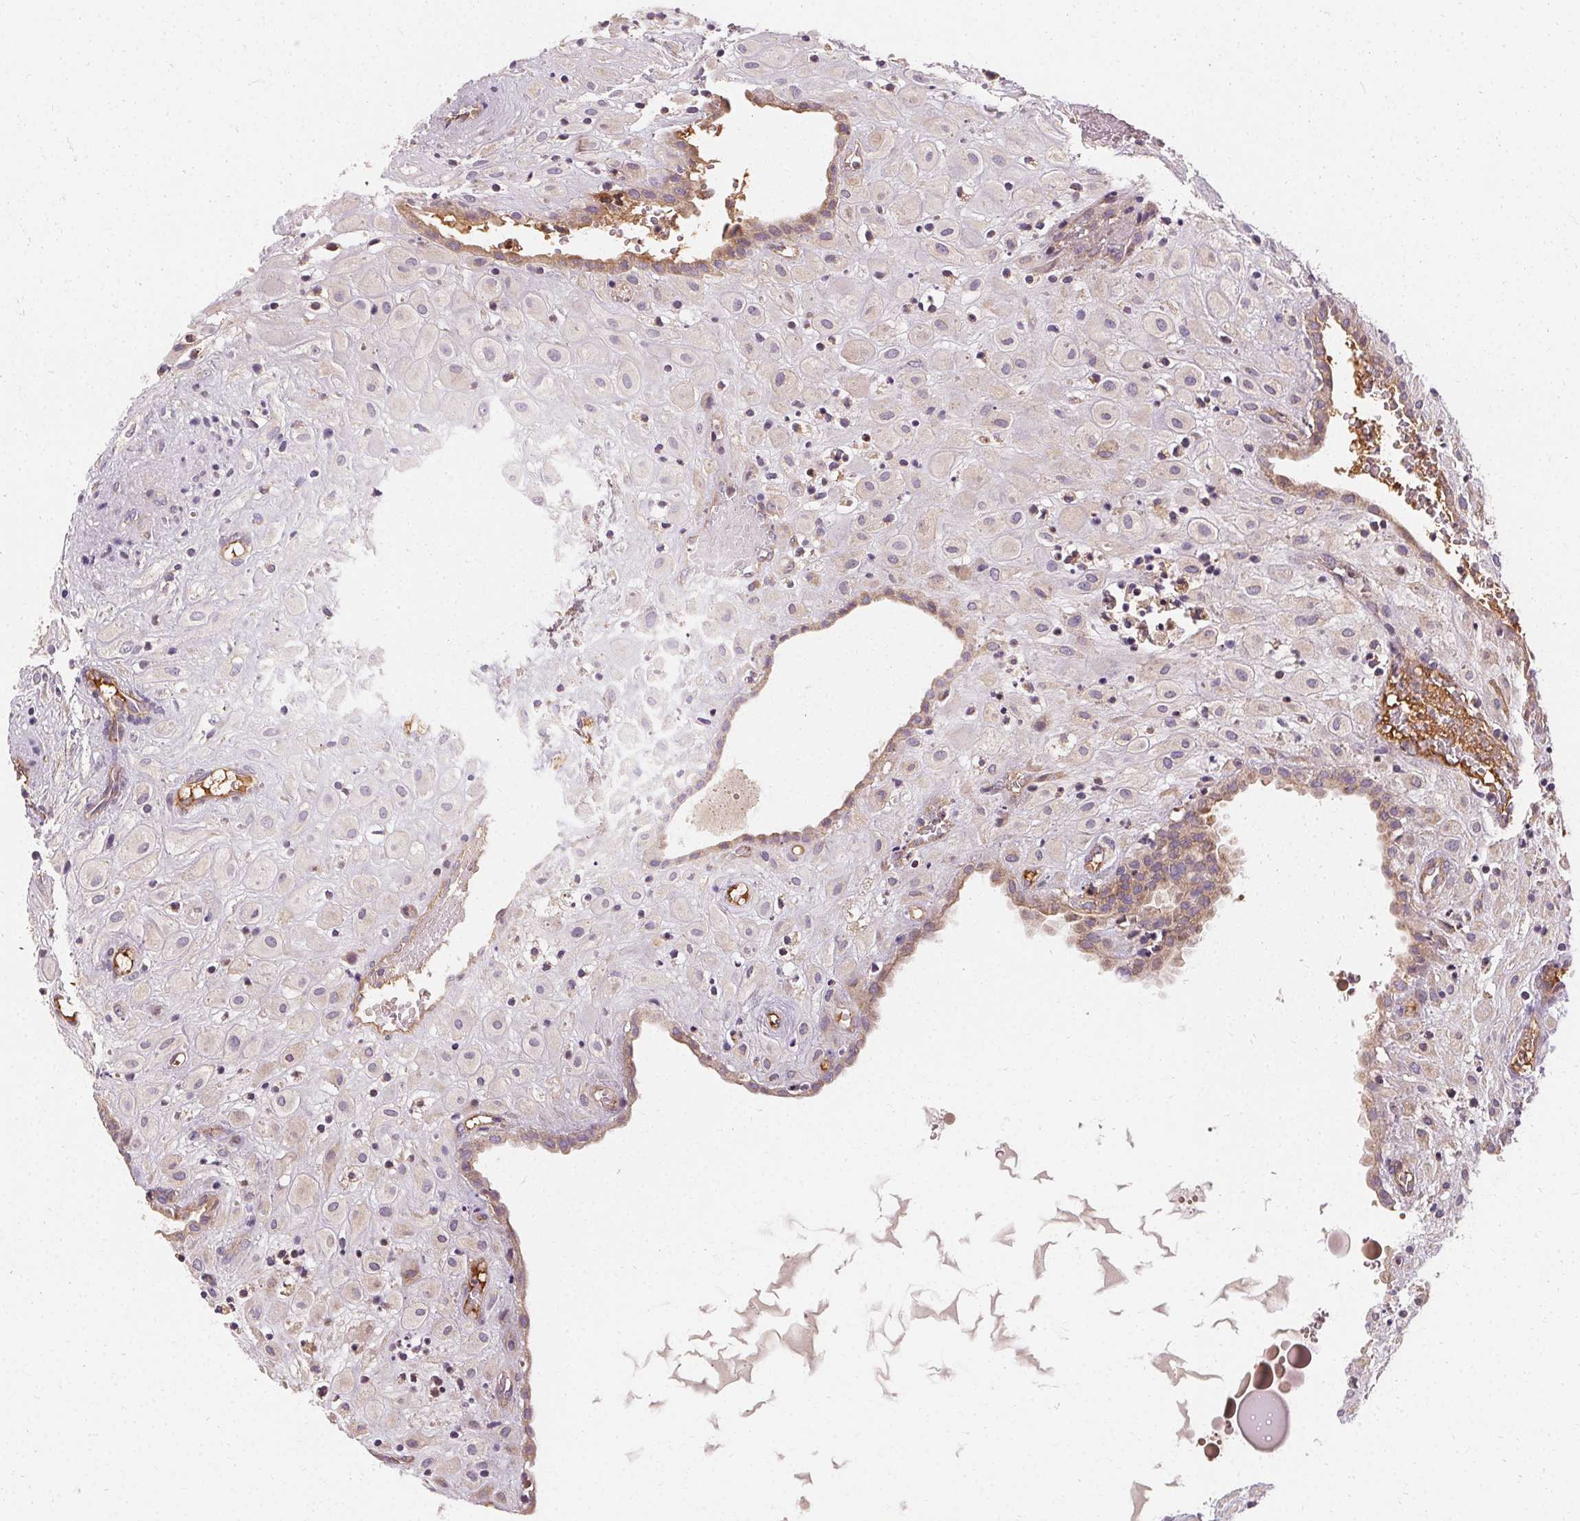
{"staining": {"intensity": "negative", "quantity": "none", "location": "none"}, "tissue": "placenta", "cell_type": "Decidual cells", "image_type": "normal", "snomed": [{"axis": "morphology", "description": "Normal tissue, NOS"}, {"axis": "topography", "description": "Placenta"}], "caption": "Micrograph shows no significant protein positivity in decidual cells of benign placenta. (Stains: DAB IHC with hematoxylin counter stain, Microscopy: brightfield microscopy at high magnification).", "gene": "APLP1", "patient": {"sex": "female", "age": 24}}